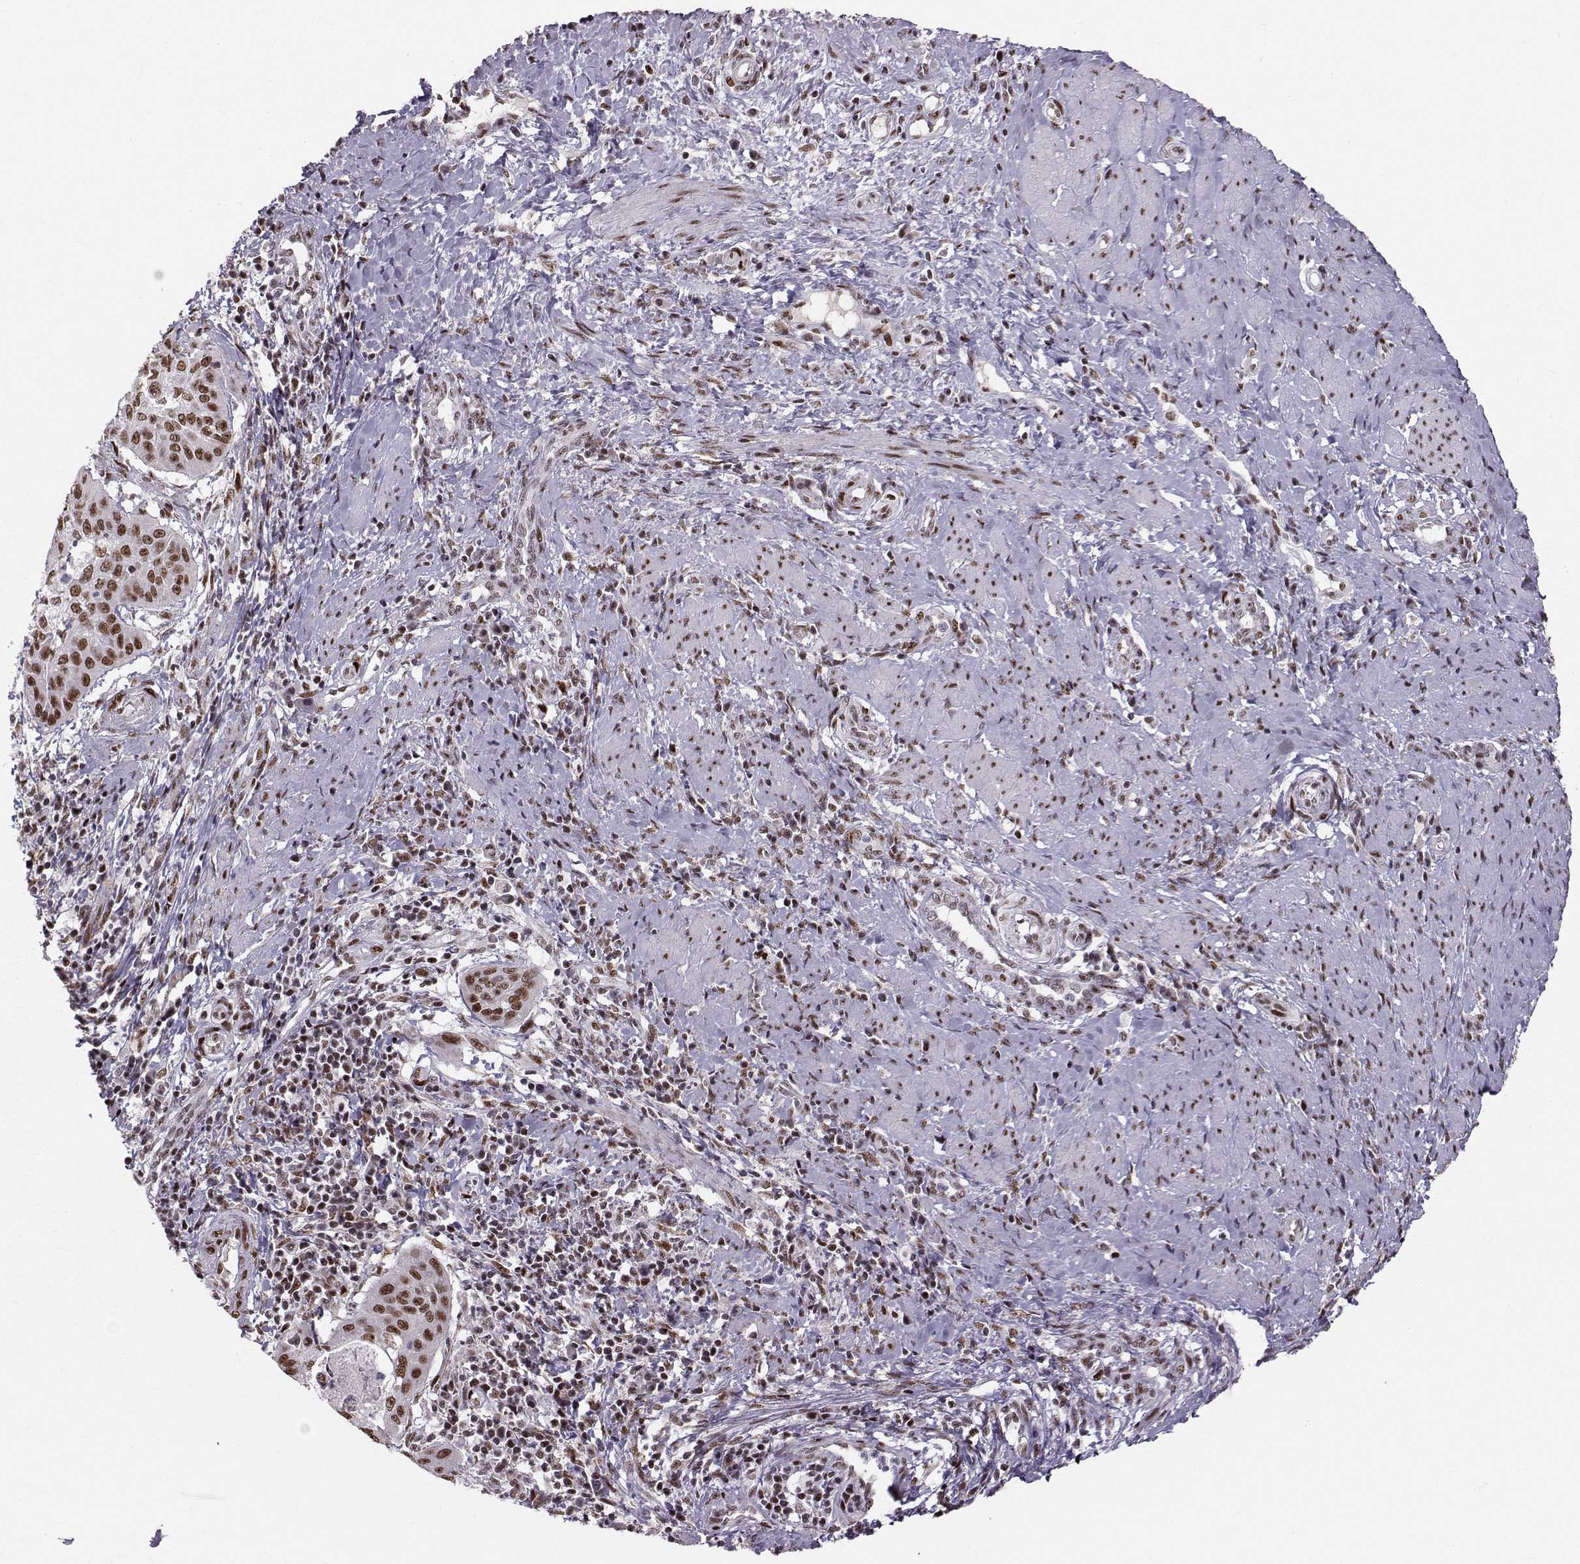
{"staining": {"intensity": "strong", "quantity": ">75%", "location": "nuclear"}, "tissue": "cervical cancer", "cell_type": "Tumor cells", "image_type": "cancer", "snomed": [{"axis": "morphology", "description": "Squamous cell carcinoma, NOS"}, {"axis": "topography", "description": "Cervix"}], "caption": "Protein analysis of cervical squamous cell carcinoma tissue exhibits strong nuclear positivity in approximately >75% of tumor cells.", "gene": "SNAPC2", "patient": {"sex": "female", "age": 39}}